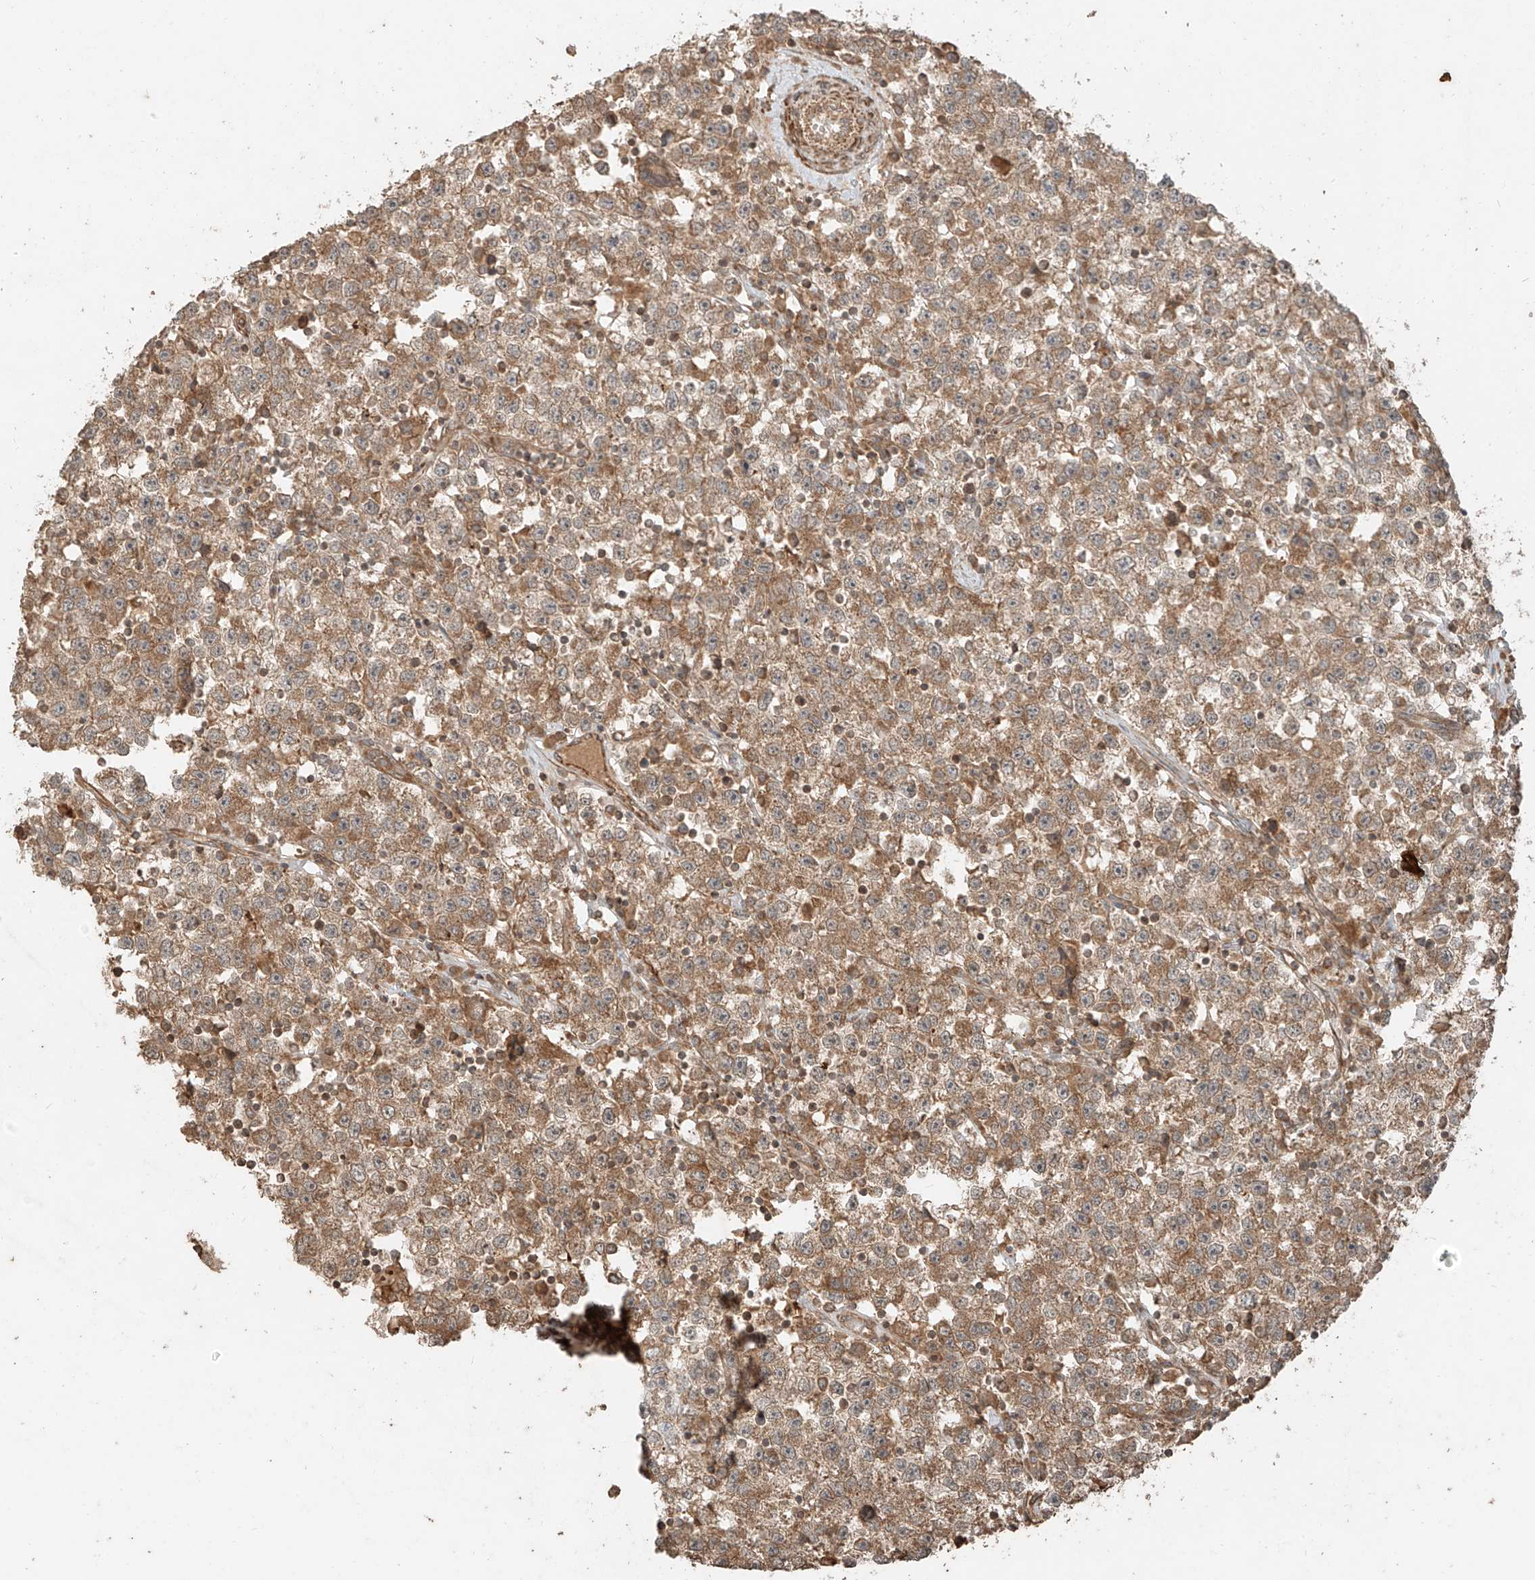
{"staining": {"intensity": "moderate", "quantity": ">75%", "location": "cytoplasmic/membranous"}, "tissue": "testis cancer", "cell_type": "Tumor cells", "image_type": "cancer", "snomed": [{"axis": "morphology", "description": "Seminoma, NOS"}, {"axis": "topography", "description": "Testis"}], "caption": "Immunohistochemical staining of seminoma (testis) reveals moderate cytoplasmic/membranous protein positivity in about >75% of tumor cells. (DAB IHC, brown staining for protein, blue staining for nuclei).", "gene": "ANKZF1", "patient": {"sex": "male", "age": 22}}